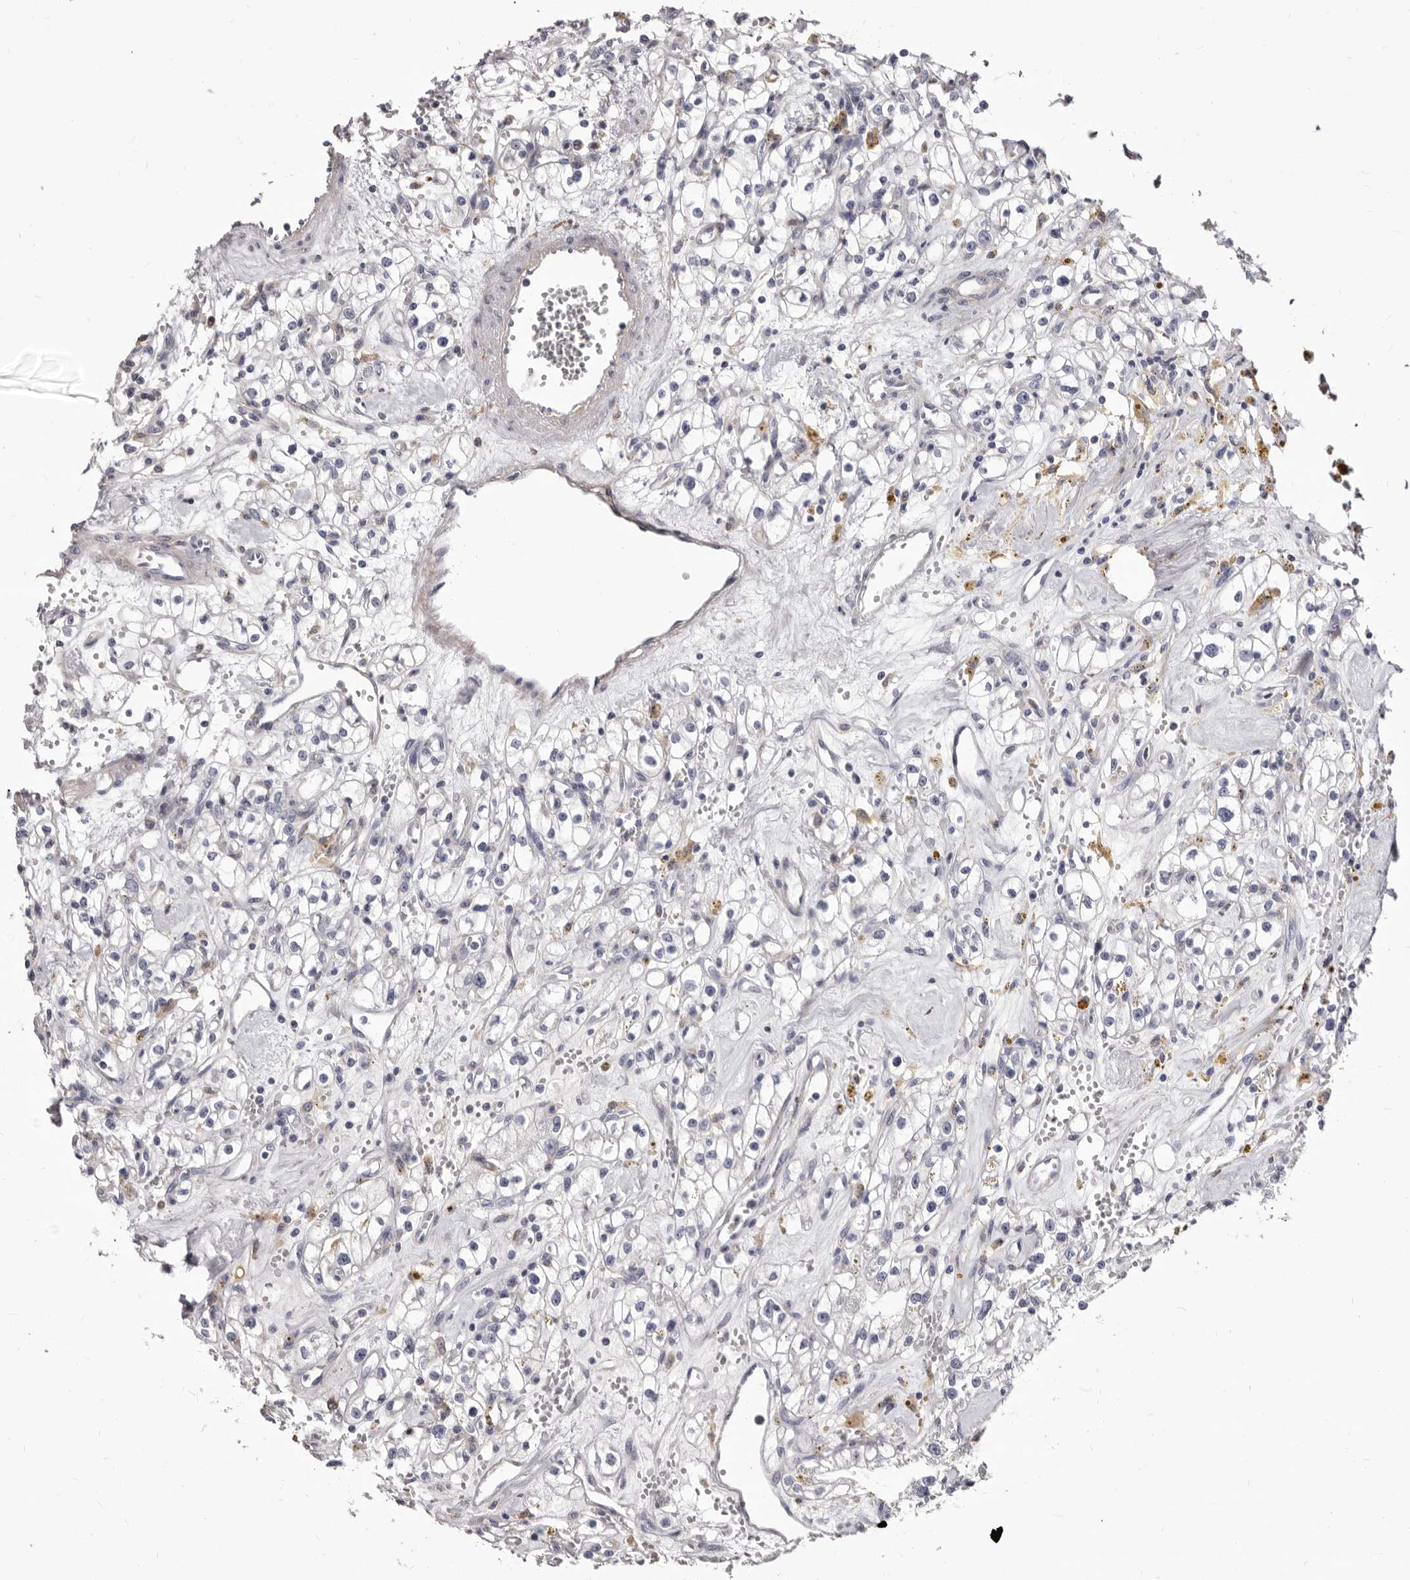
{"staining": {"intensity": "negative", "quantity": "none", "location": "none"}, "tissue": "renal cancer", "cell_type": "Tumor cells", "image_type": "cancer", "snomed": [{"axis": "morphology", "description": "Adenocarcinoma, NOS"}, {"axis": "topography", "description": "Kidney"}], "caption": "Tumor cells show no significant protein staining in adenocarcinoma (renal). (IHC, brightfield microscopy, high magnification).", "gene": "NIBAN1", "patient": {"sex": "male", "age": 56}}